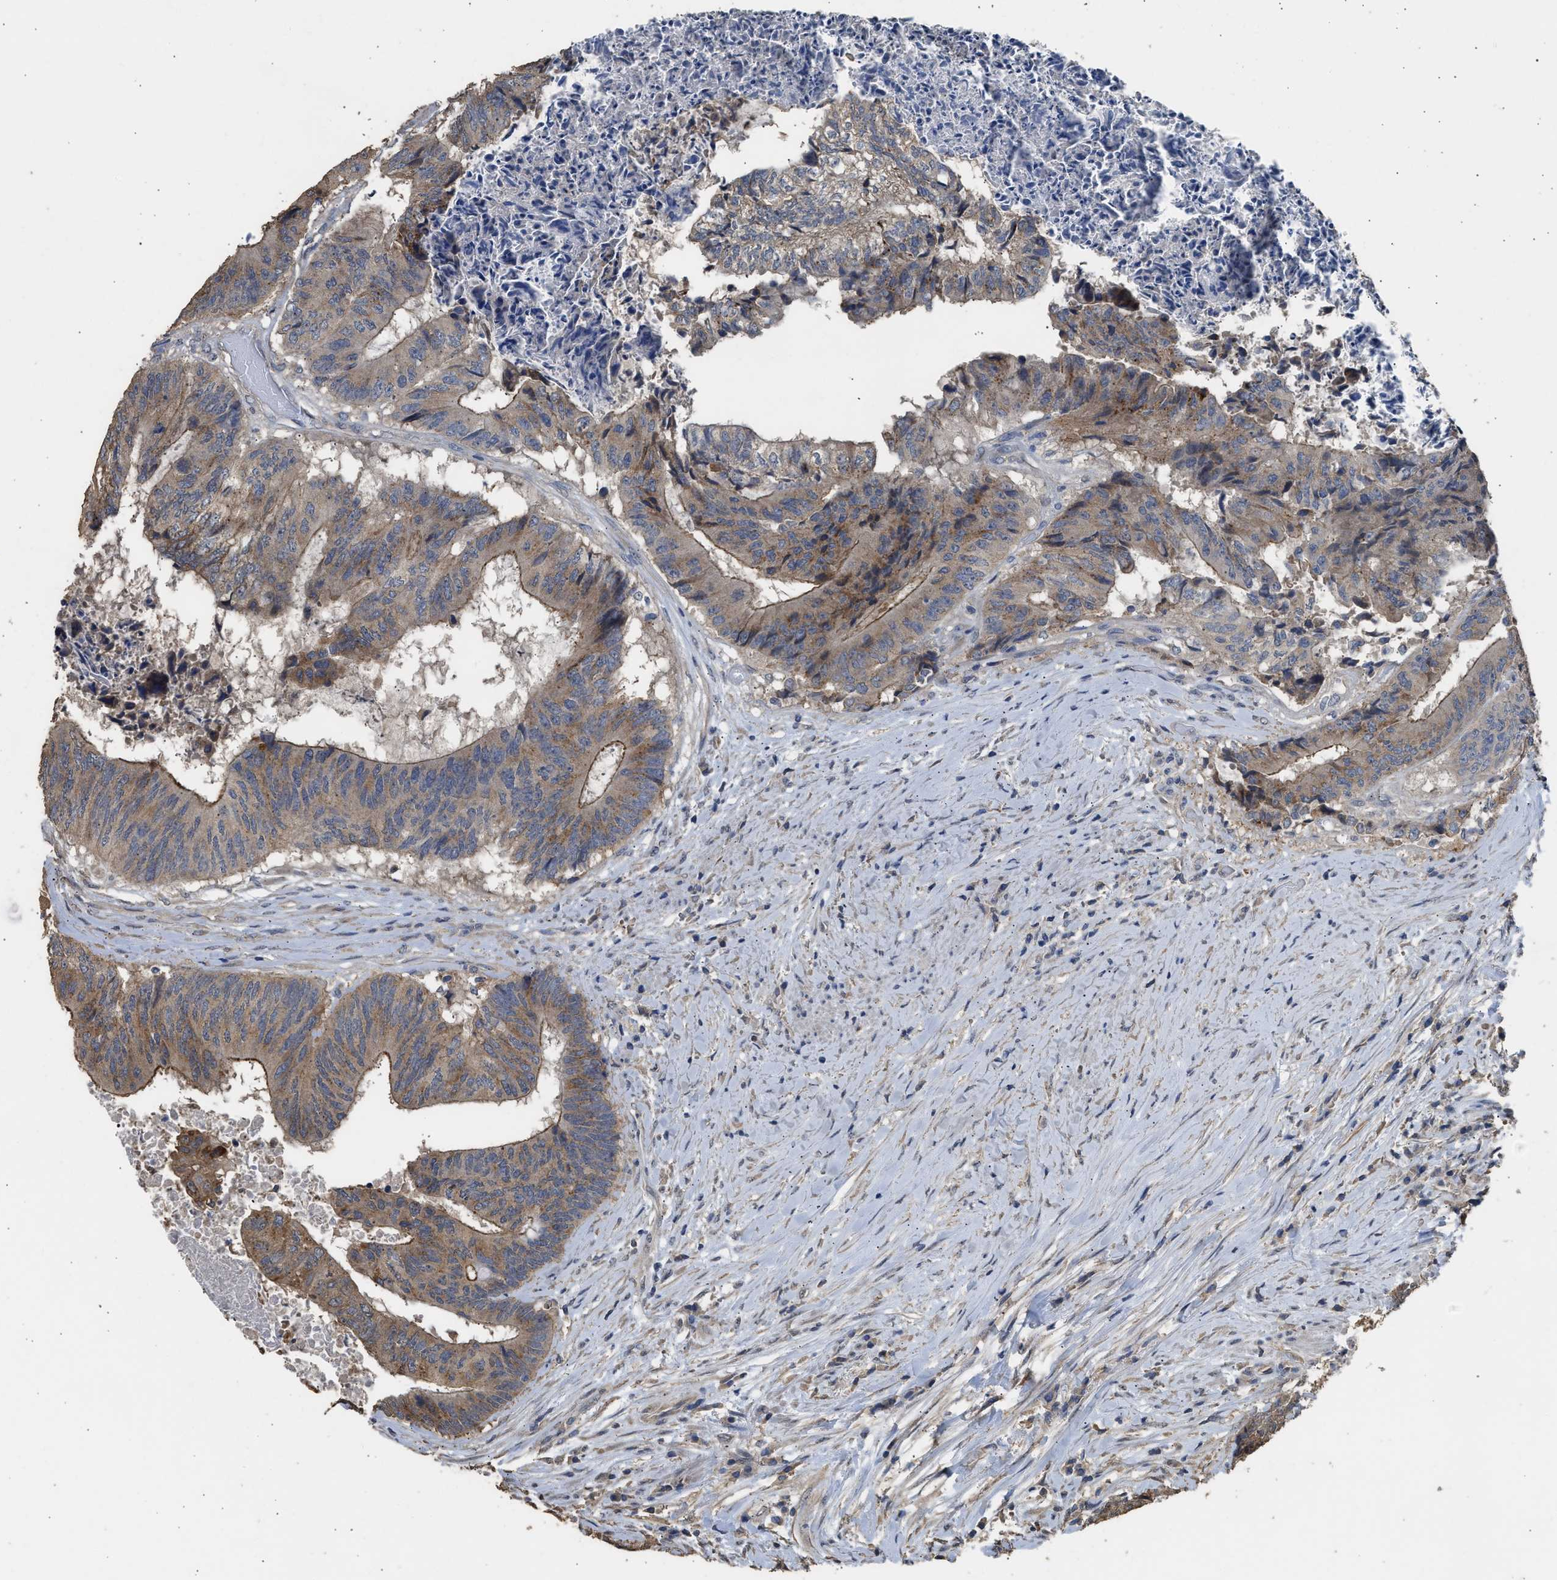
{"staining": {"intensity": "moderate", "quantity": ">75%", "location": "cytoplasmic/membranous"}, "tissue": "colorectal cancer", "cell_type": "Tumor cells", "image_type": "cancer", "snomed": [{"axis": "morphology", "description": "Adenocarcinoma, NOS"}, {"axis": "topography", "description": "Rectum"}], "caption": "The immunohistochemical stain shows moderate cytoplasmic/membranous staining in tumor cells of colorectal adenocarcinoma tissue. (DAB (3,3'-diaminobenzidine) IHC with brightfield microscopy, high magnification).", "gene": "SPINT2", "patient": {"sex": "male", "age": 72}}